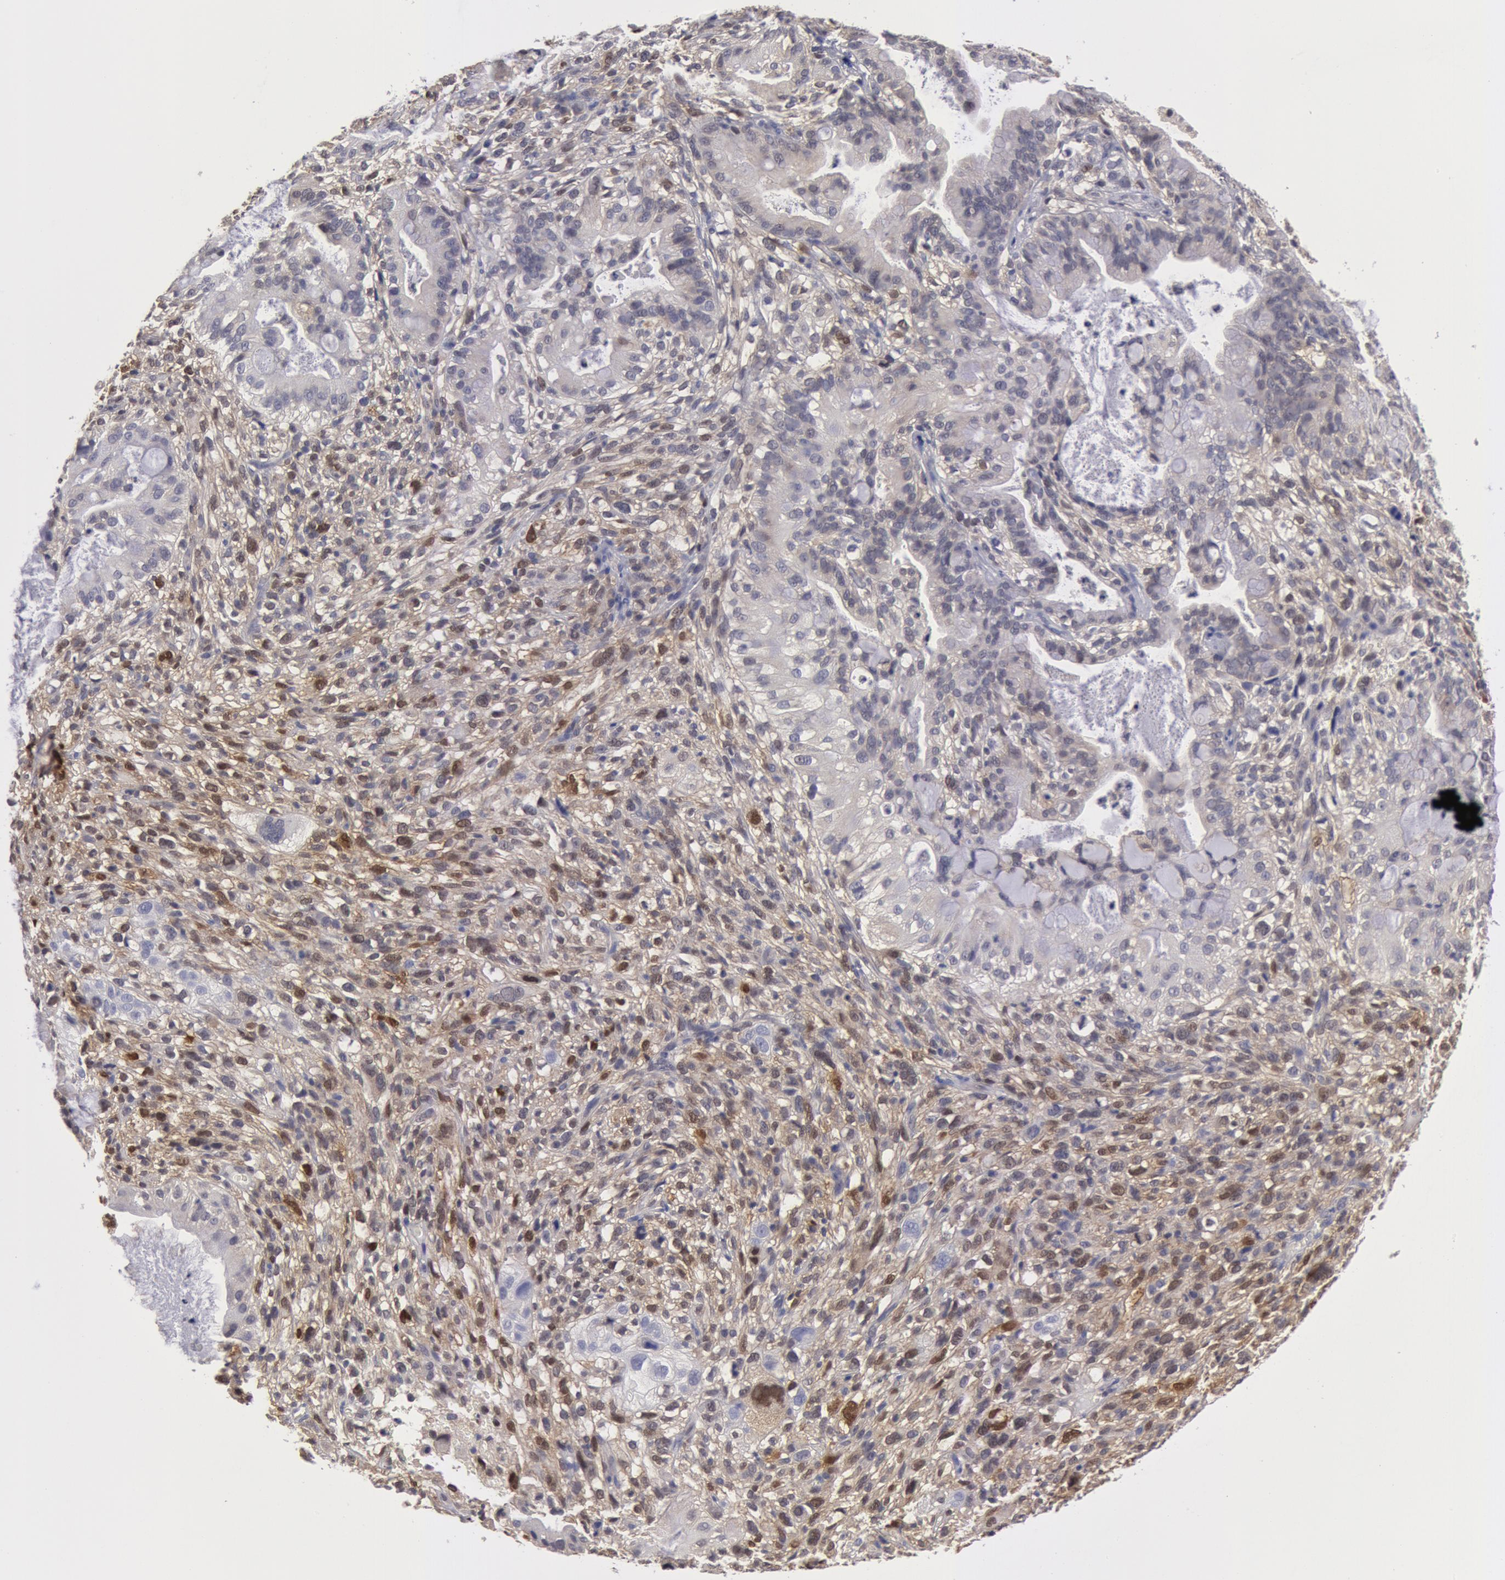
{"staining": {"intensity": "negative", "quantity": "none", "location": "none"}, "tissue": "cervical cancer", "cell_type": "Tumor cells", "image_type": "cancer", "snomed": [{"axis": "morphology", "description": "Adenocarcinoma, NOS"}, {"axis": "topography", "description": "Cervix"}], "caption": "Immunohistochemical staining of human adenocarcinoma (cervical) reveals no significant expression in tumor cells.", "gene": "TXNRD1", "patient": {"sex": "female", "age": 41}}